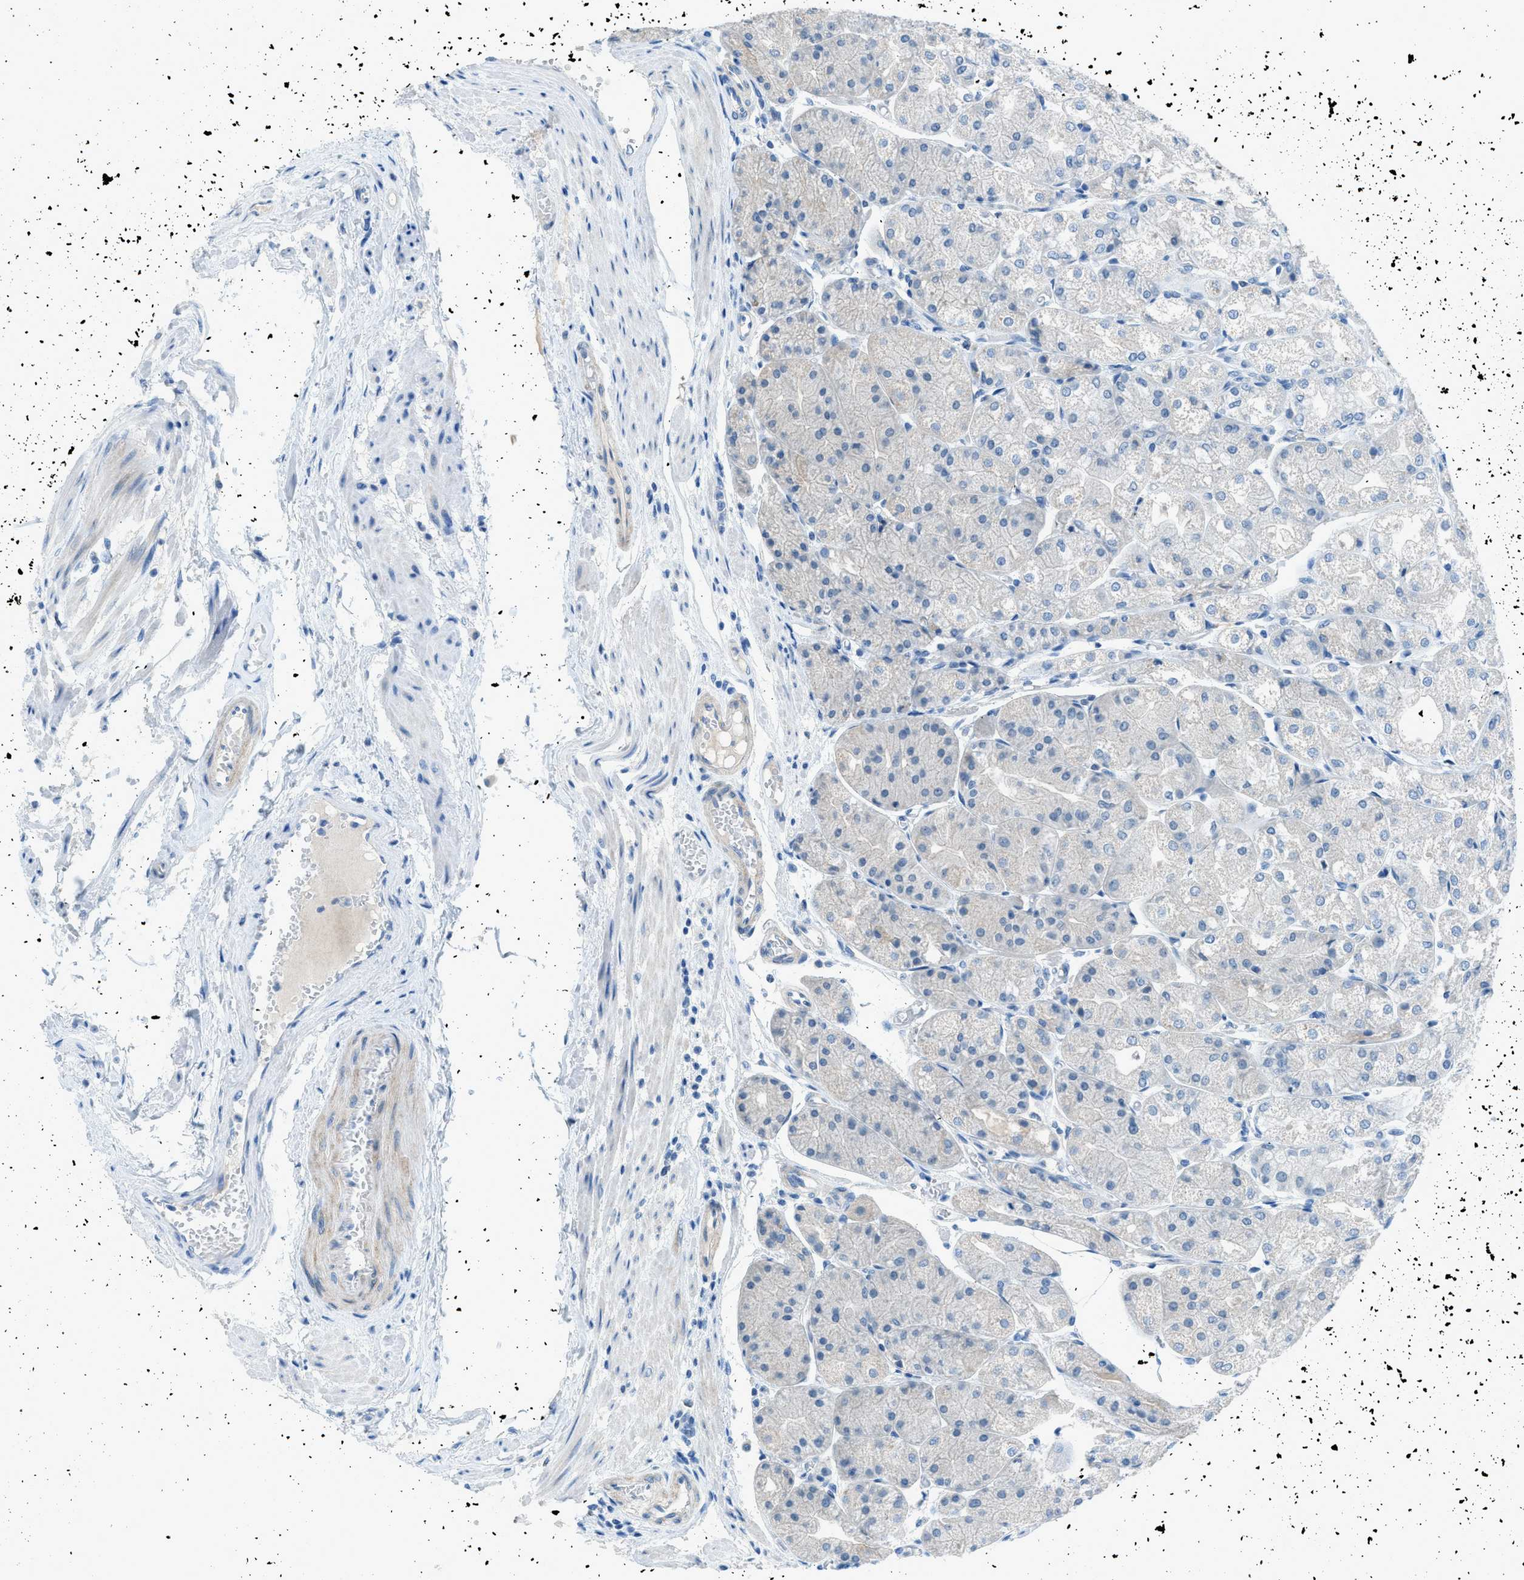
{"staining": {"intensity": "negative", "quantity": "none", "location": "none"}, "tissue": "stomach", "cell_type": "Glandular cells", "image_type": "normal", "snomed": [{"axis": "morphology", "description": "Normal tissue, NOS"}, {"axis": "topography", "description": "Stomach, upper"}], "caption": "A high-resolution micrograph shows immunohistochemistry (IHC) staining of normal stomach, which shows no significant expression in glandular cells. Brightfield microscopy of immunohistochemistry (IHC) stained with DAB (brown) and hematoxylin (blue), captured at high magnification.", "gene": "ACAN", "patient": {"sex": "male", "age": 72}}